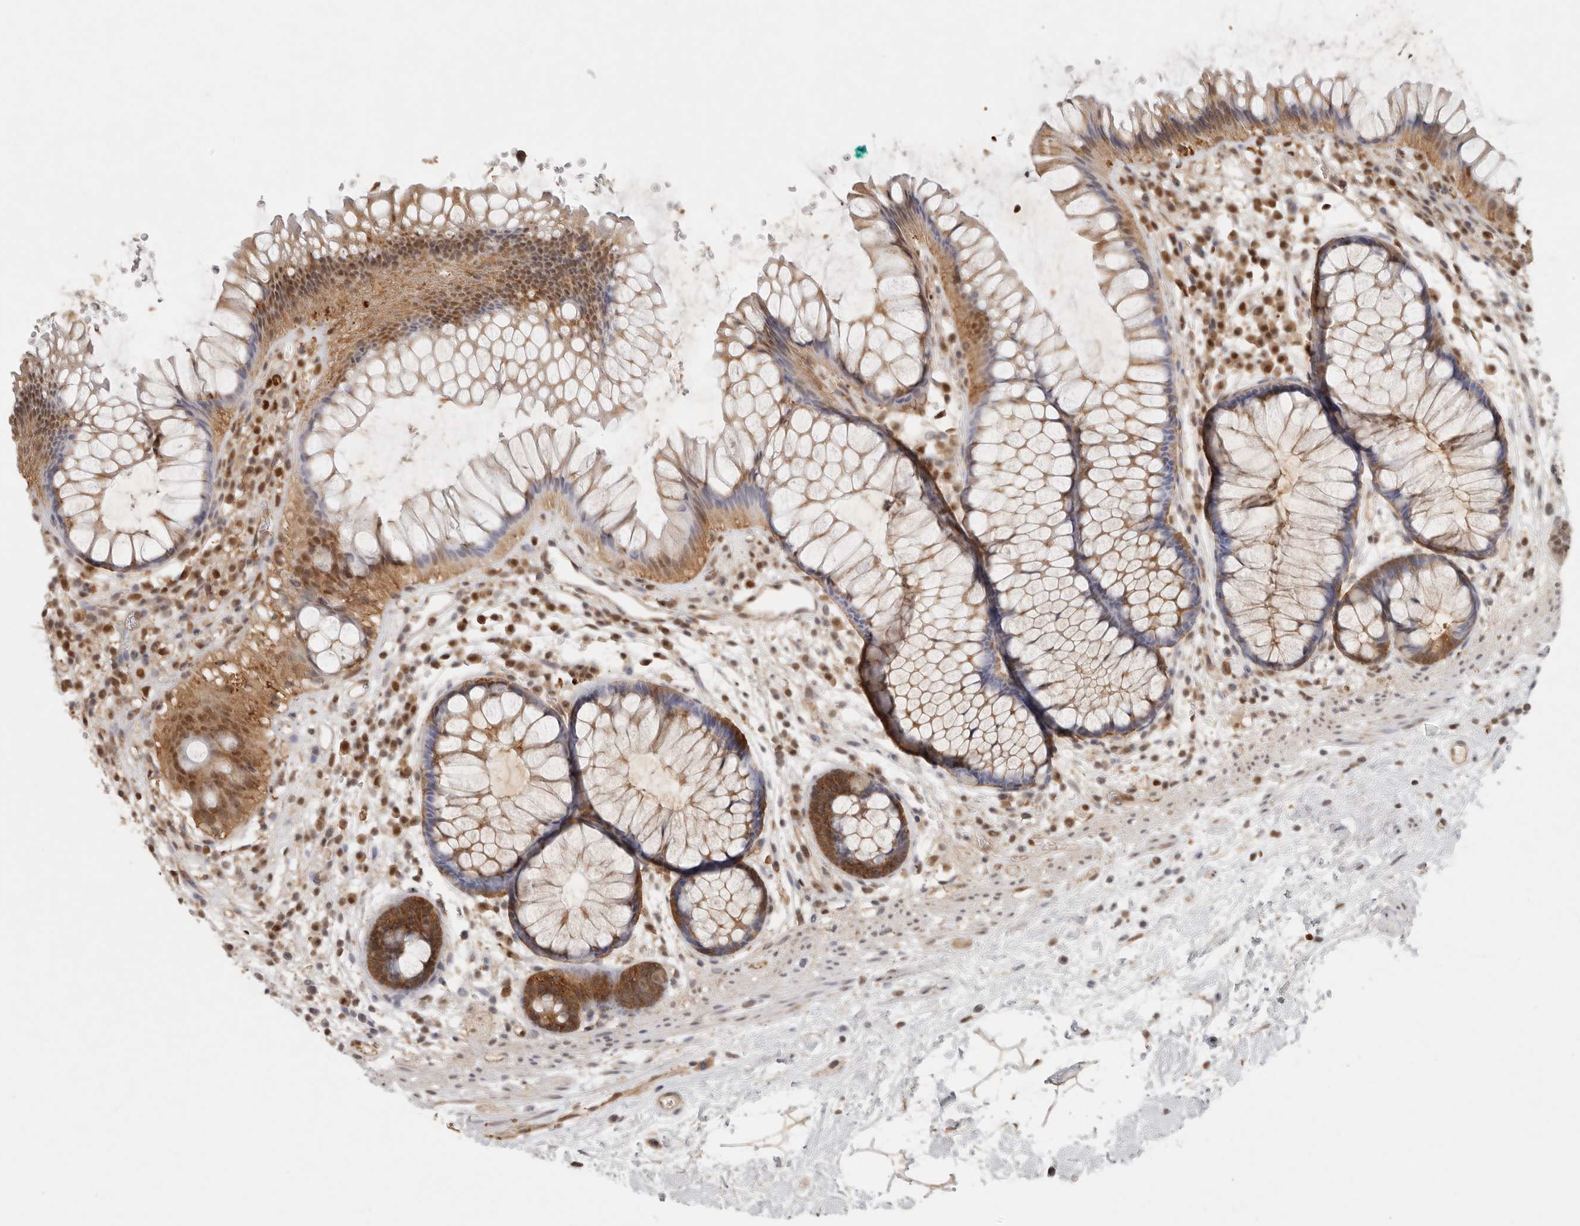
{"staining": {"intensity": "moderate", "quantity": "25%-75%", "location": "cytoplasmic/membranous,nuclear"}, "tissue": "rectum", "cell_type": "Glandular cells", "image_type": "normal", "snomed": [{"axis": "morphology", "description": "Normal tissue, NOS"}, {"axis": "topography", "description": "Rectum"}], "caption": "The image exhibits staining of benign rectum, revealing moderate cytoplasmic/membranous,nuclear protein expression (brown color) within glandular cells.", "gene": "PSMA5", "patient": {"sex": "male", "age": 51}}